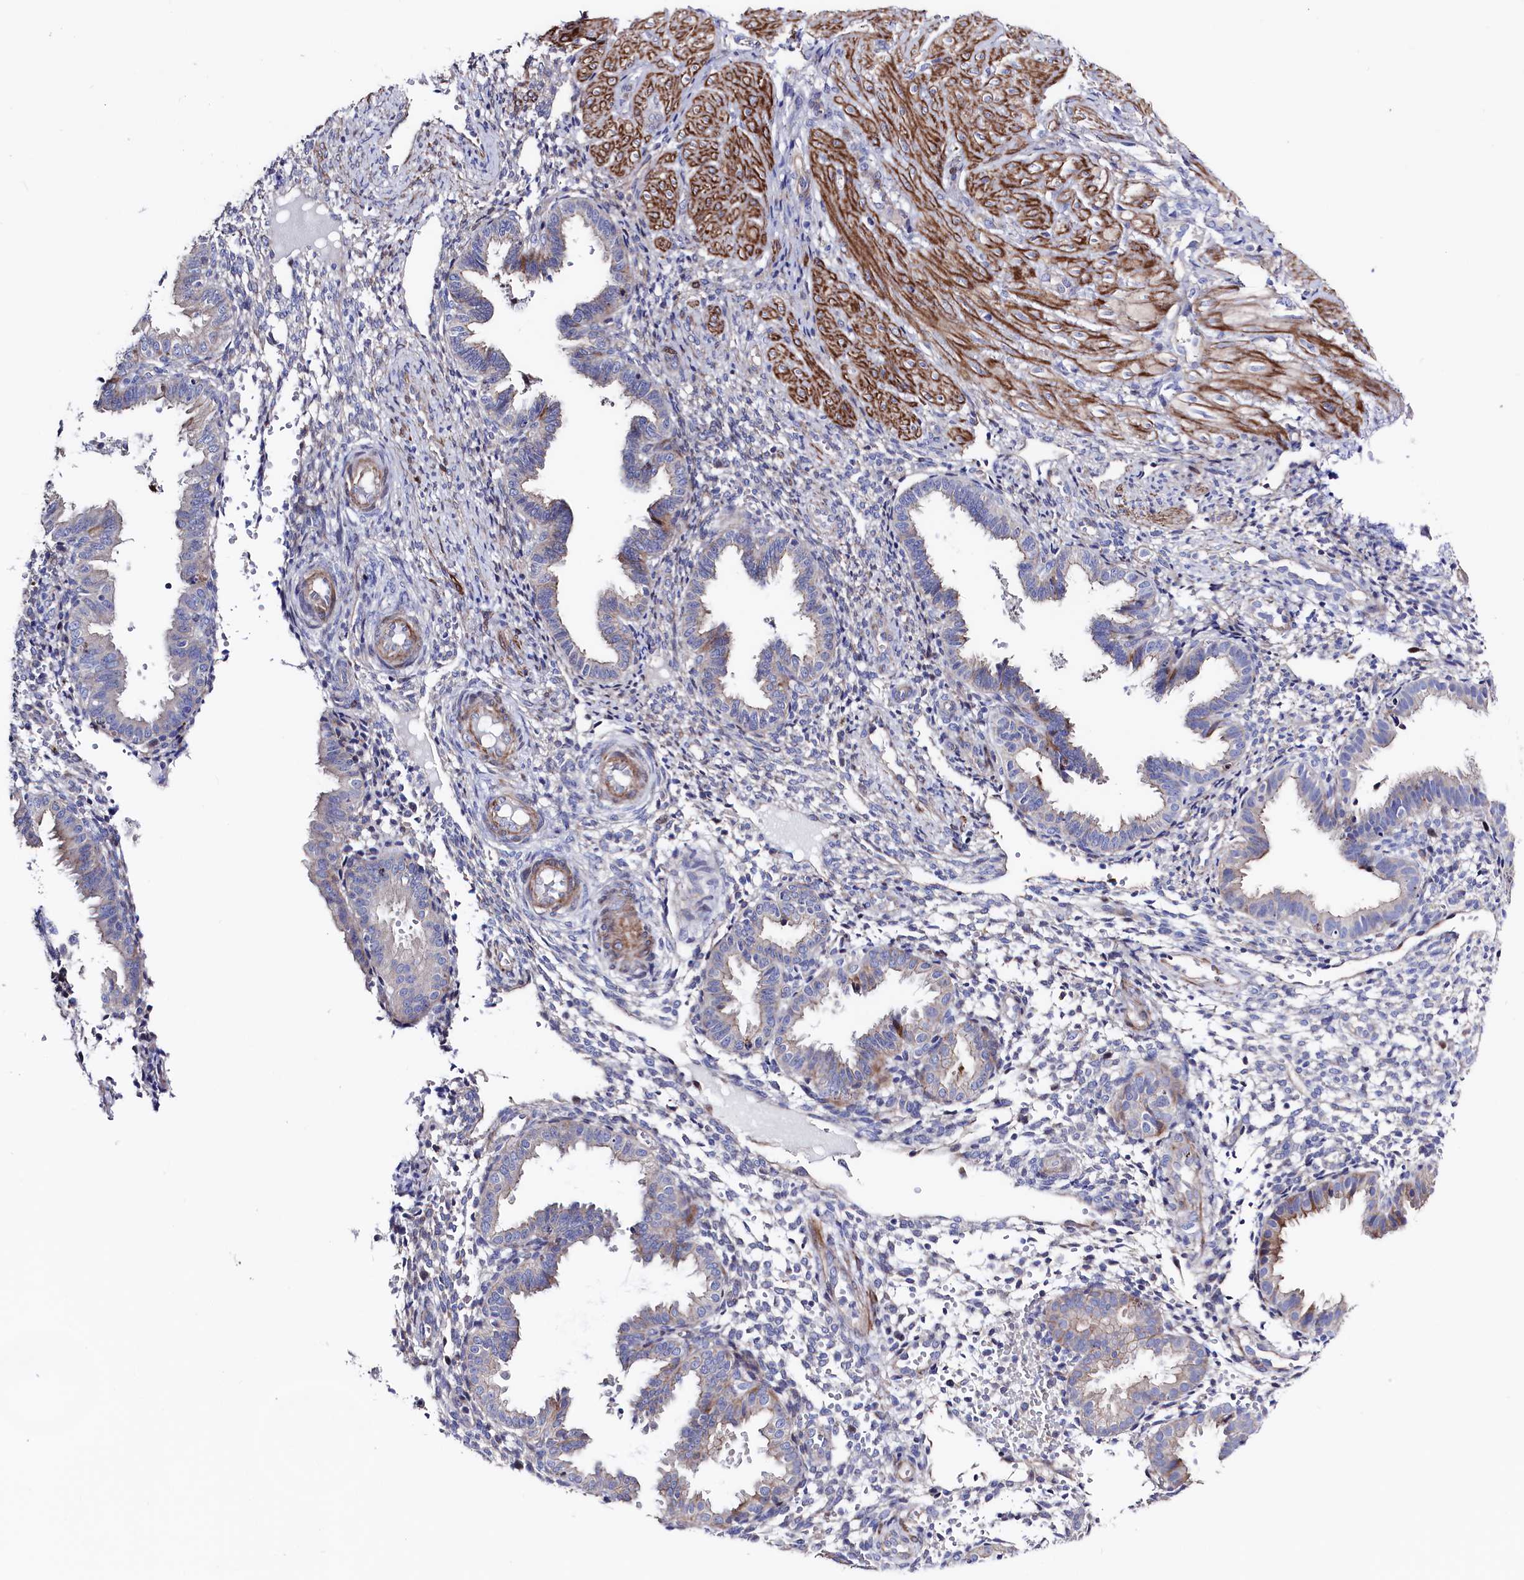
{"staining": {"intensity": "negative", "quantity": "none", "location": "none"}, "tissue": "endometrium", "cell_type": "Cells in endometrial stroma", "image_type": "normal", "snomed": [{"axis": "morphology", "description": "Normal tissue, NOS"}, {"axis": "topography", "description": "Endometrium"}], "caption": "Protein analysis of unremarkable endometrium shows no significant staining in cells in endometrial stroma.", "gene": "WNT8A", "patient": {"sex": "female", "age": 33}}